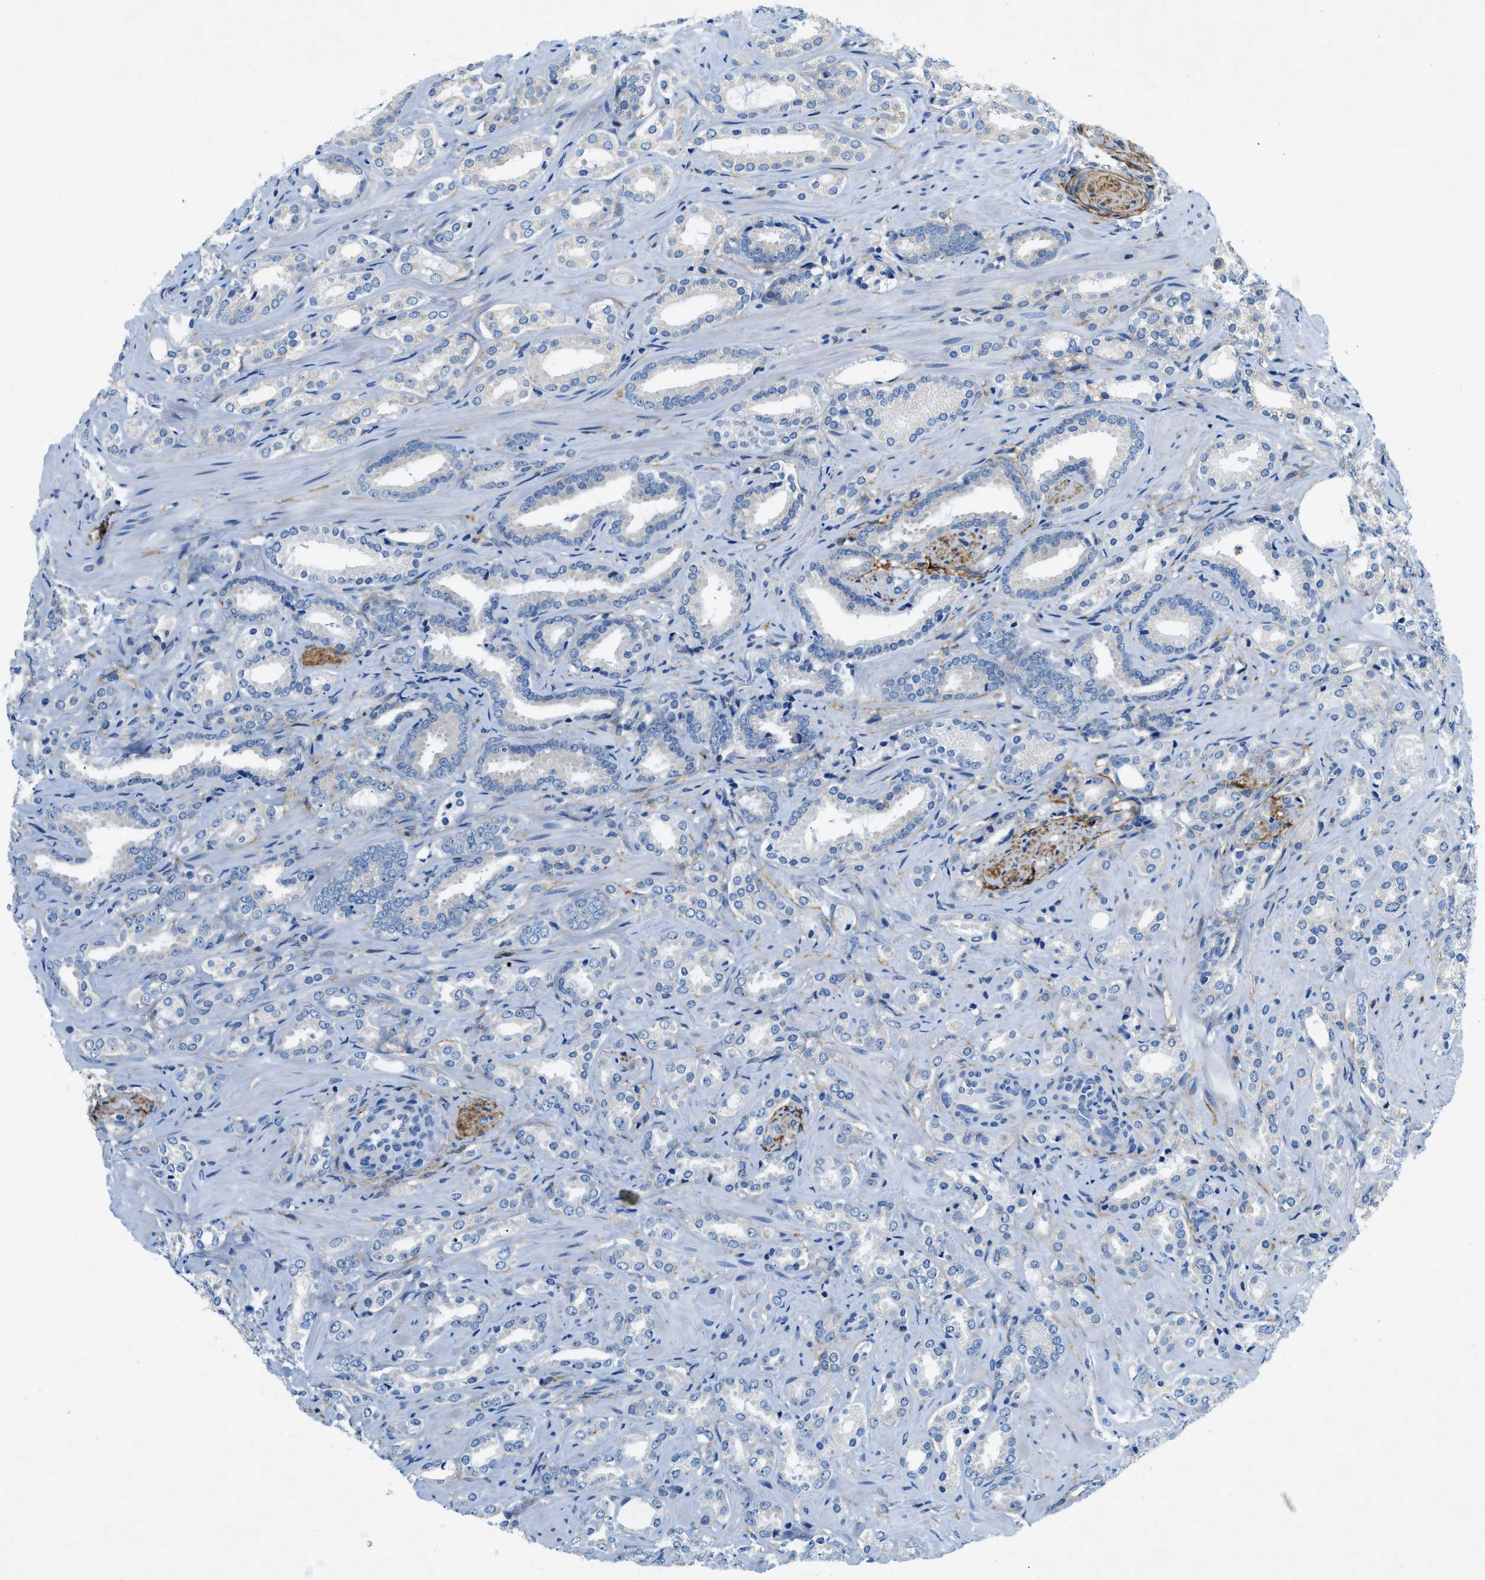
{"staining": {"intensity": "negative", "quantity": "none", "location": "none"}, "tissue": "prostate cancer", "cell_type": "Tumor cells", "image_type": "cancer", "snomed": [{"axis": "morphology", "description": "Adenocarcinoma, High grade"}, {"axis": "topography", "description": "Prostate"}], "caption": "Immunohistochemistry (IHC) of prostate cancer exhibits no positivity in tumor cells.", "gene": "ZDHHC13", "patient": {"sex": "male", "age": 64}}